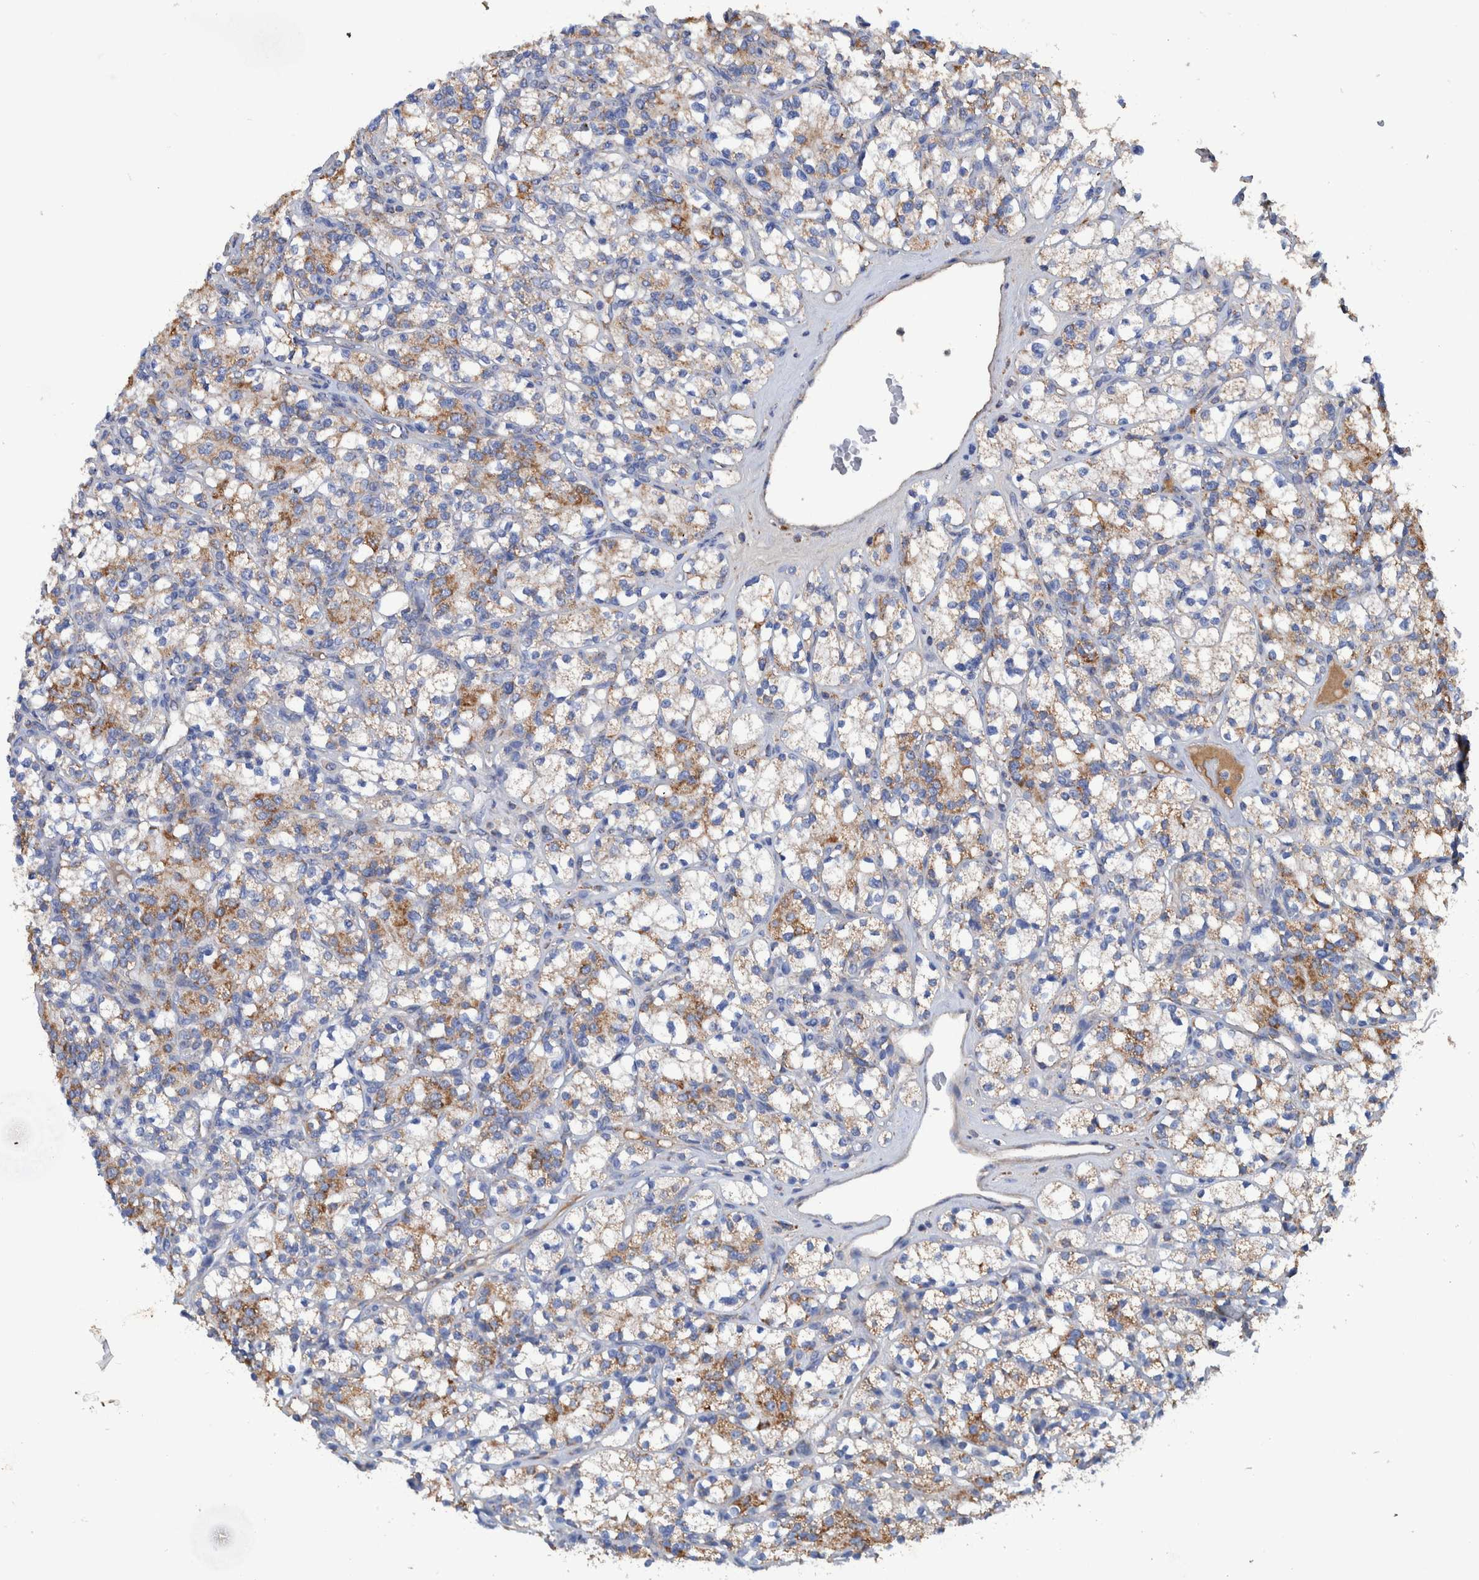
{"staining": {"intensity": "moderate", "quantity": "25%-75%", "location": "cytoplasmic/membranous"}, "tissue": "renal cancer", "cell_type": "Tumor cells", "image_type": "cancer", "snomed": [{"axis": "morphology", "description": "Adenocarcinoma, NOS"}, {"axis": "topography", "description": "Kidney"}], "caption": "A photomicrograph of renal cancer (adenocarcinoma) stained for a protein displays moderate cytoplasmic/membranous brown staining in tumor cells.", "gene": "DECR1", "patient": {"sex": "male", "age": 77}}